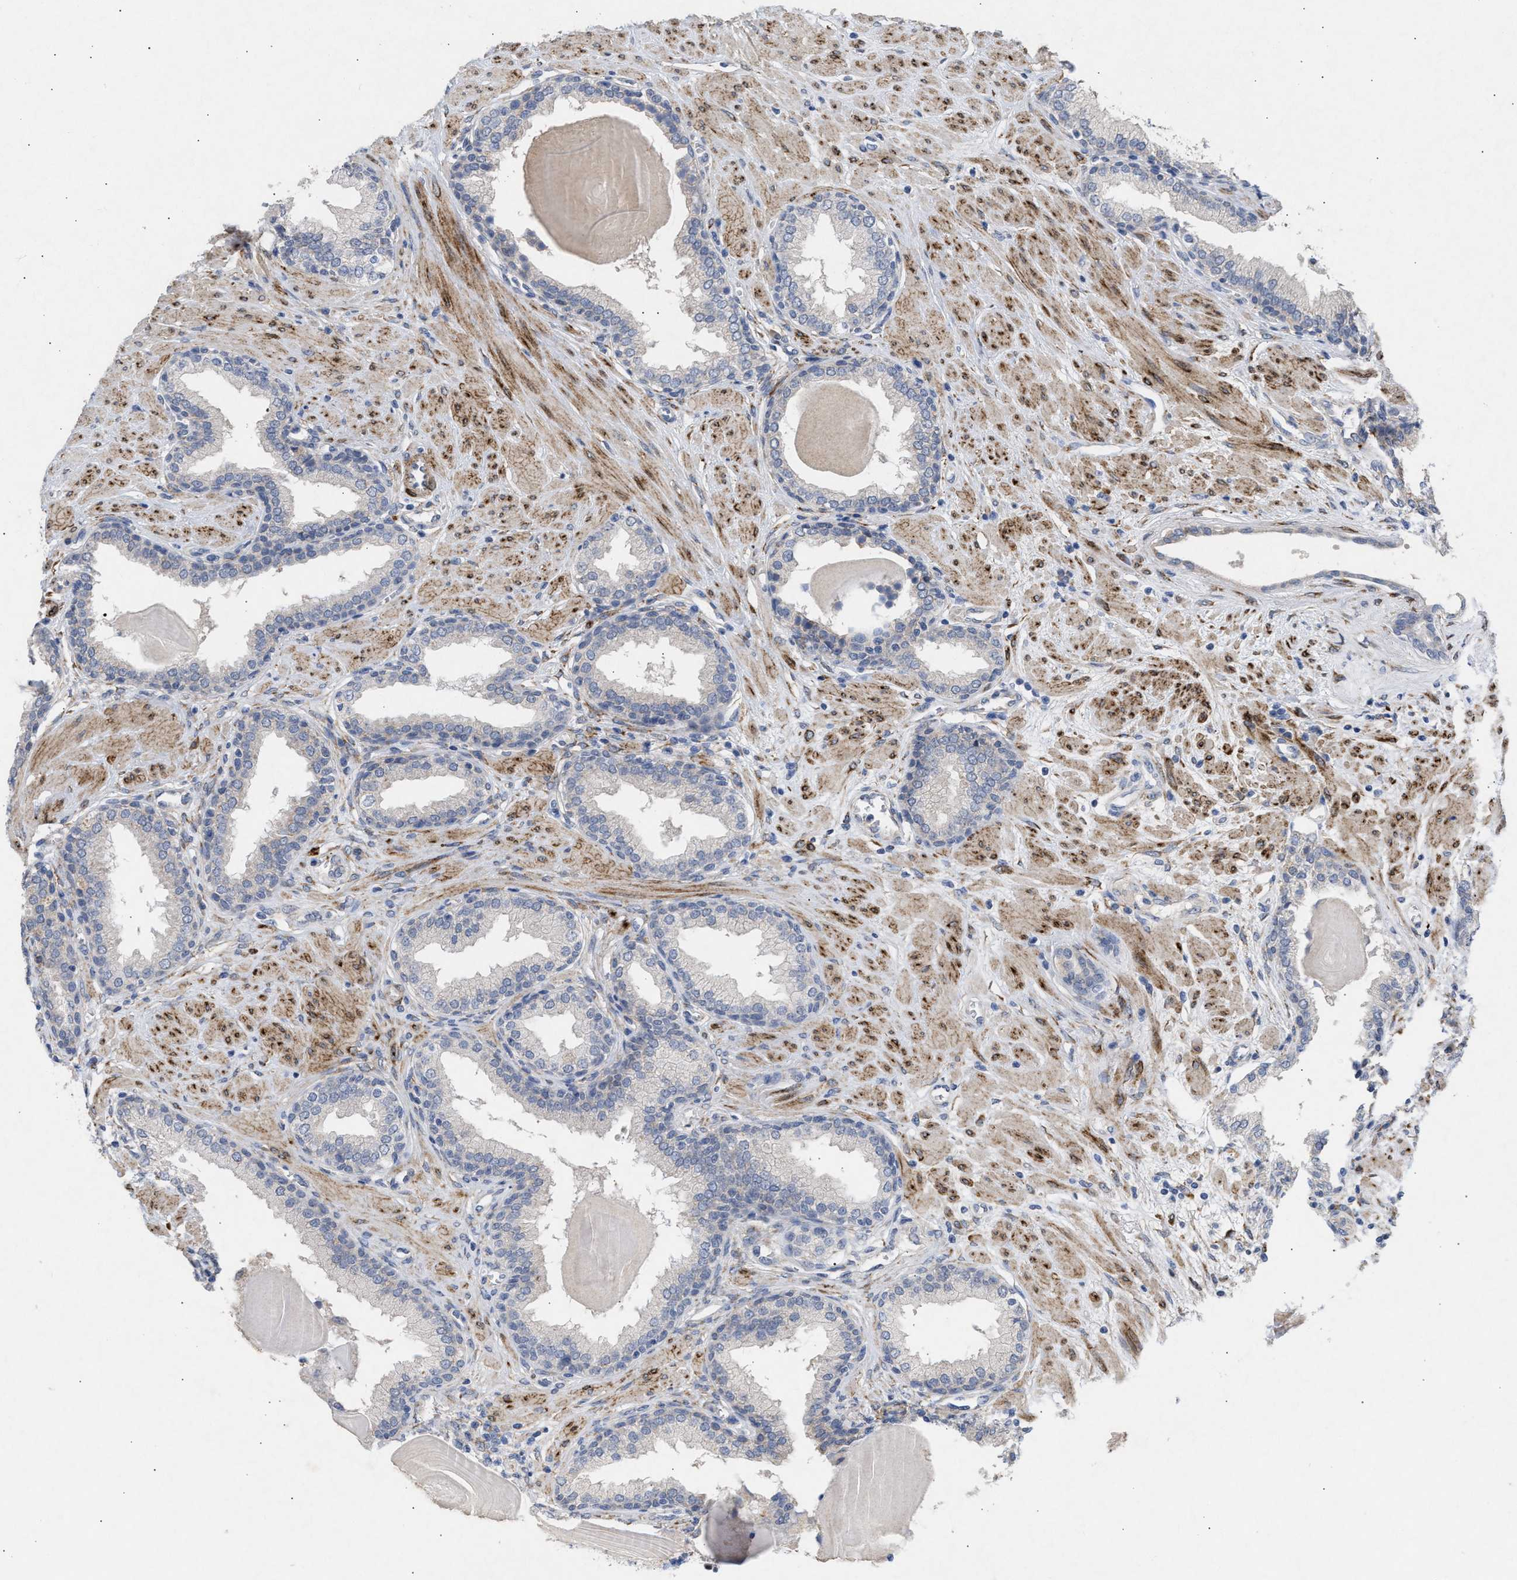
{"staining": {"intensity": "negative", "quantity": "none", "location": "none"}, "tissue": "prostate", "cell_type": "Glandular cells", "image_type": "normal", "snomed": [{"axis": "morphology", "description": "Normal tissue, NOS"}, {"axis": "topography", "description": "Prostate"}], "caption": "Histopathology image shows no significant protein expression in glandular cells of benign prostate.", "gene": "SELENOM", "patient": {"sex": "male", "age": 51}}